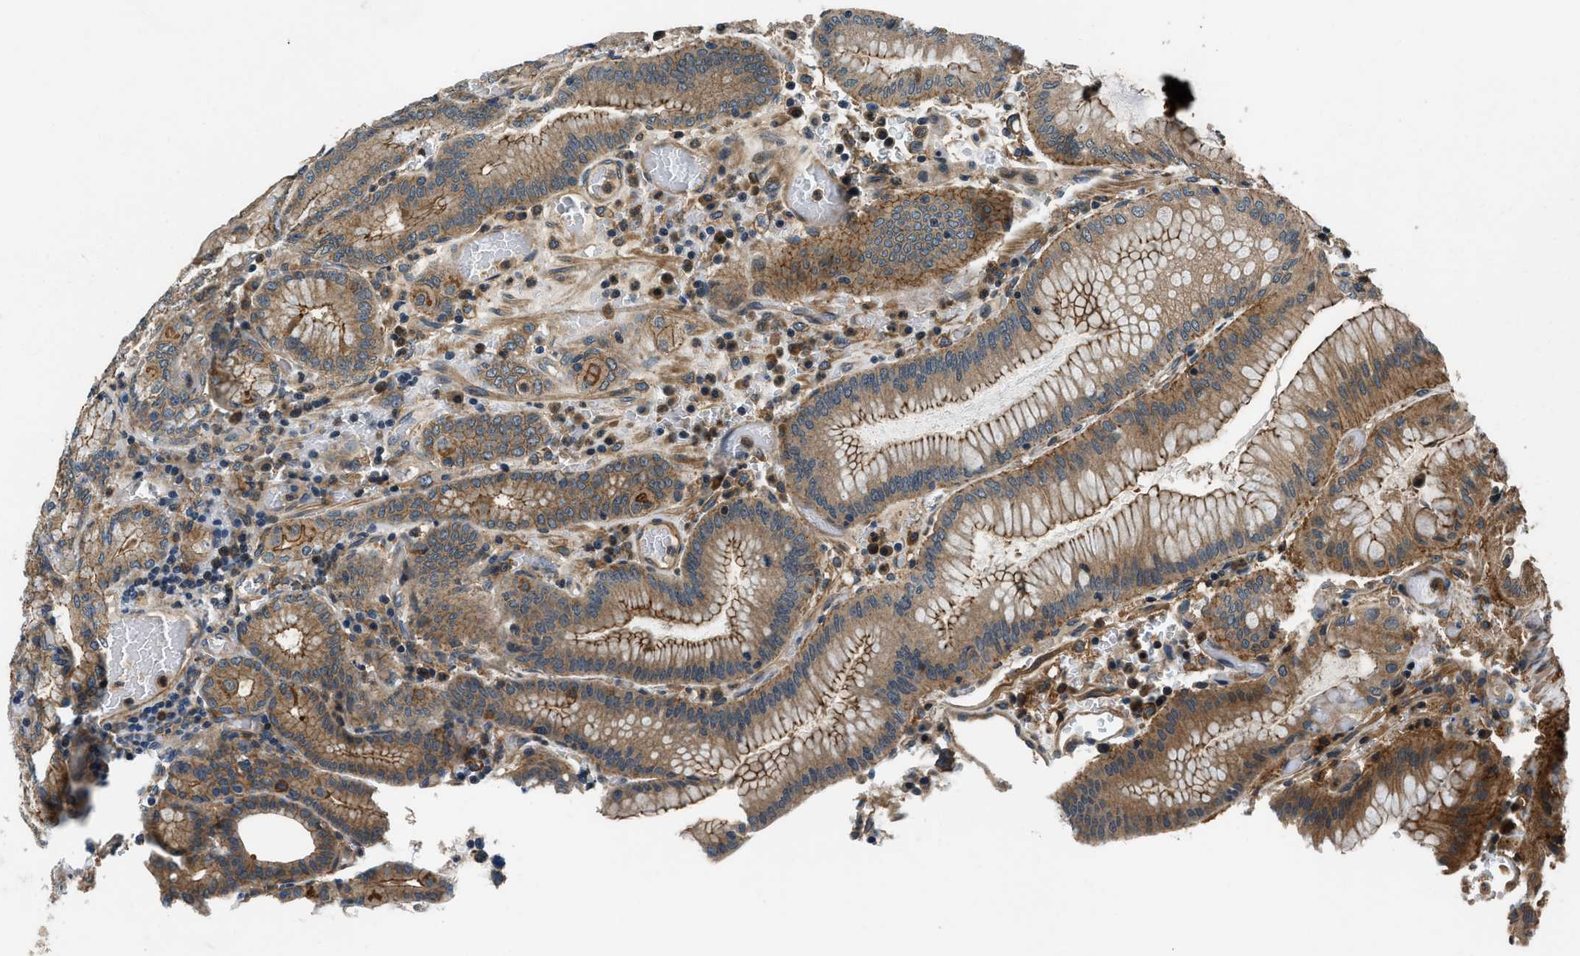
{"staining": {"intensity": "moderate", "quantity": ">75%", "location": "cytoplasmic/membranous"}, "tissue": "stomach", "cell_type": "Glandular cells", "image_type": "normal", "snomed": [{"axis": "morphology", "description": "Normal tissue, NOS"}, {"axis": "morphology", "description": "Carcinoid, malignant, NOS"}, {"axis": "topography", "description": "Stomach, upper"}], "caption": "Stomach stained with DAB immunohistochemistry (IHC) displays medium levels of moderate cytoplasmic/membranous expression in about >75% of glandular cells. The protein of interest is stained brown, and the nuclei are stained in blue (DAB IHC with brightfield microscopy, high magnification).", "gene": "ARHGEF11", "patient": {"sex": "male", "age": 39}}